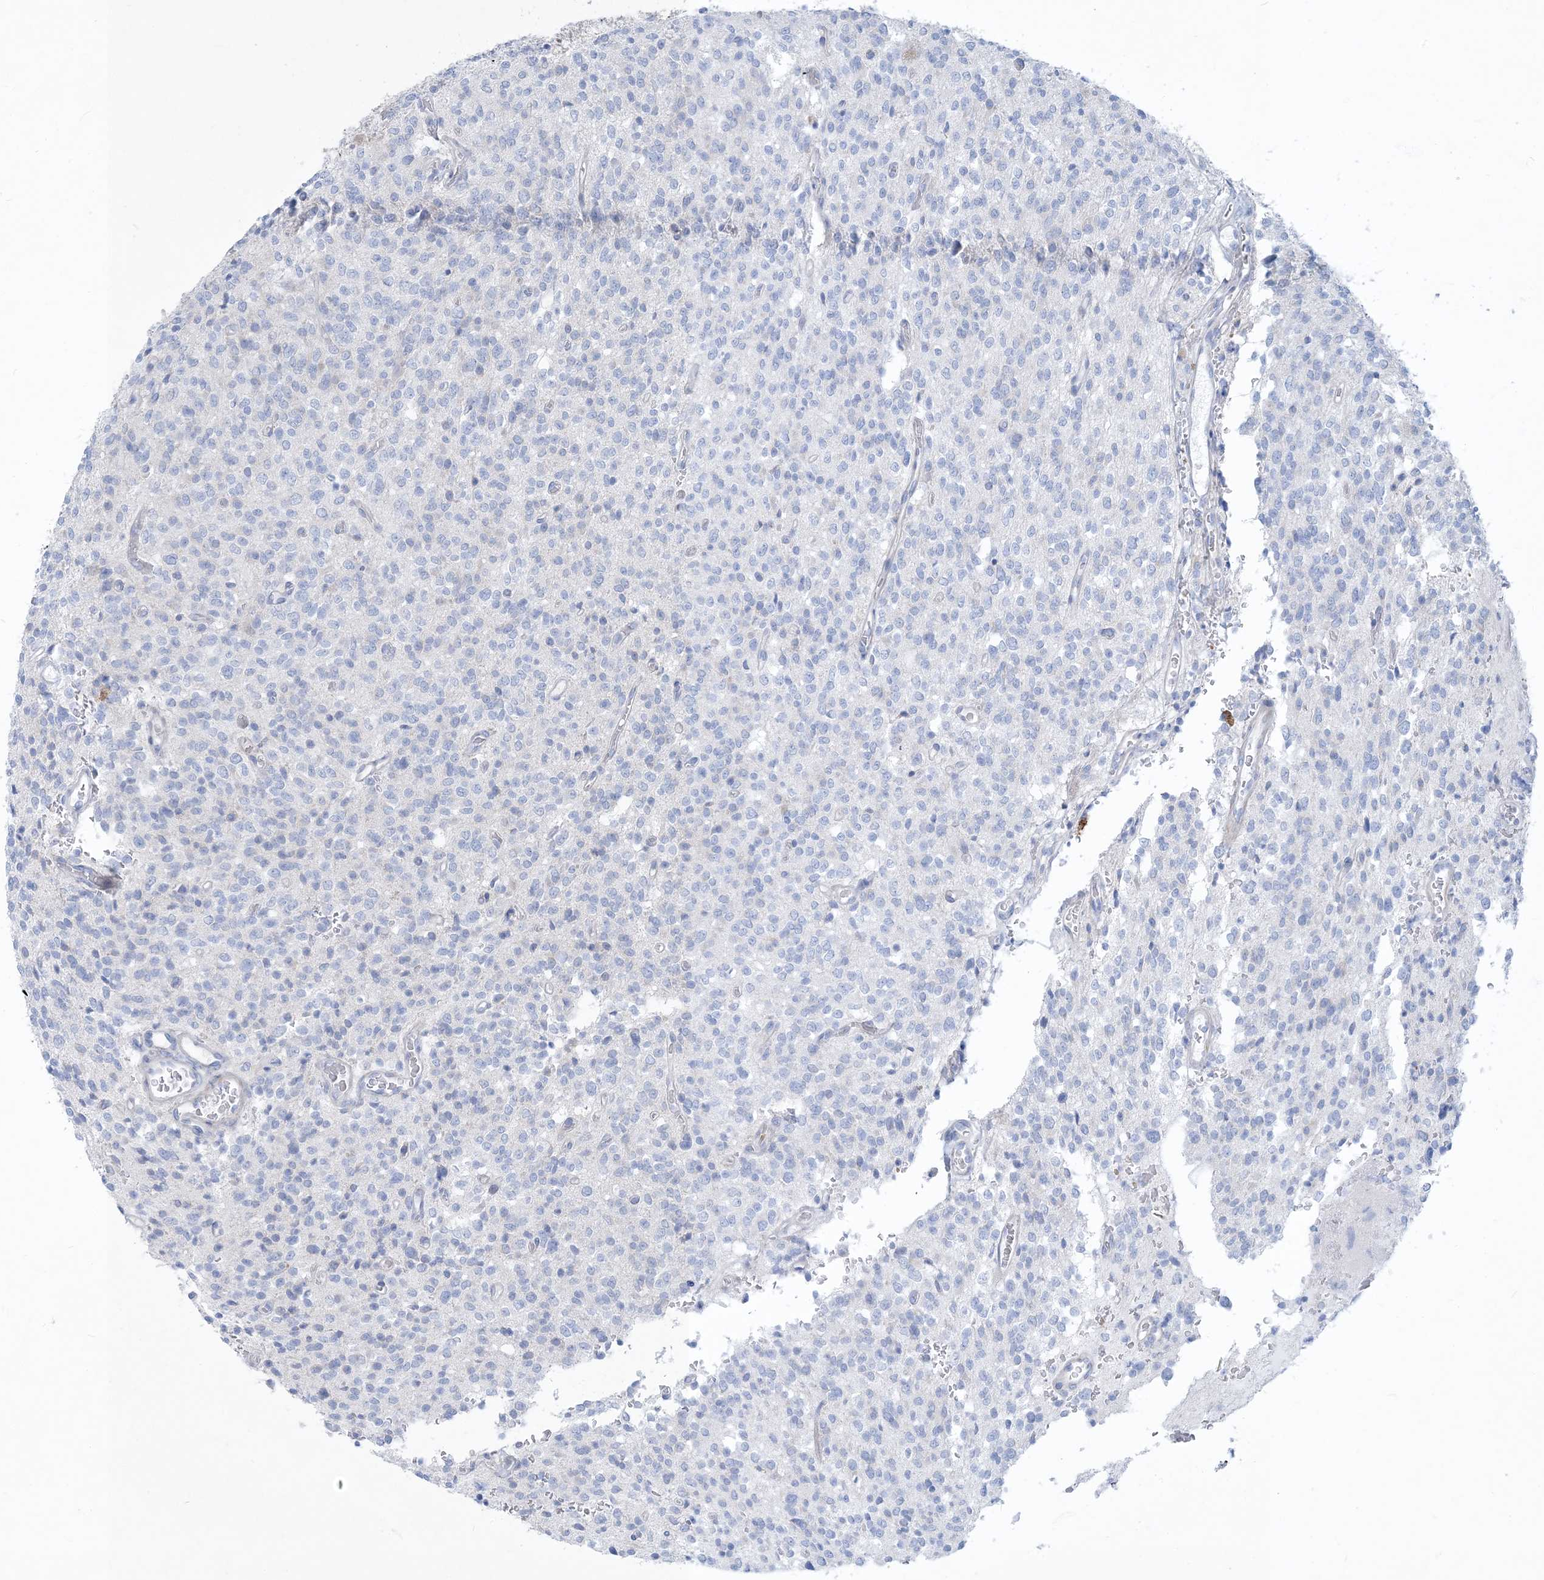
{"staining": {"intensity": "negative", "quantity": "none", "location": "none"}, "tissue": "glioma", "cell_type": "Tumor cells", "image_type": "cancer", "snomed": [{"axis": "morphology", "description": "Glioma, malignant, High grade"}, {"axis": "topography", "description": "Brain"}], "caption": "This is an IHC photomicrograph of malignant glioma (high-grade). There is no expression in tumor cells.", "gene": "MOXD1", "patient": {"sex": "male", "age": 34}}